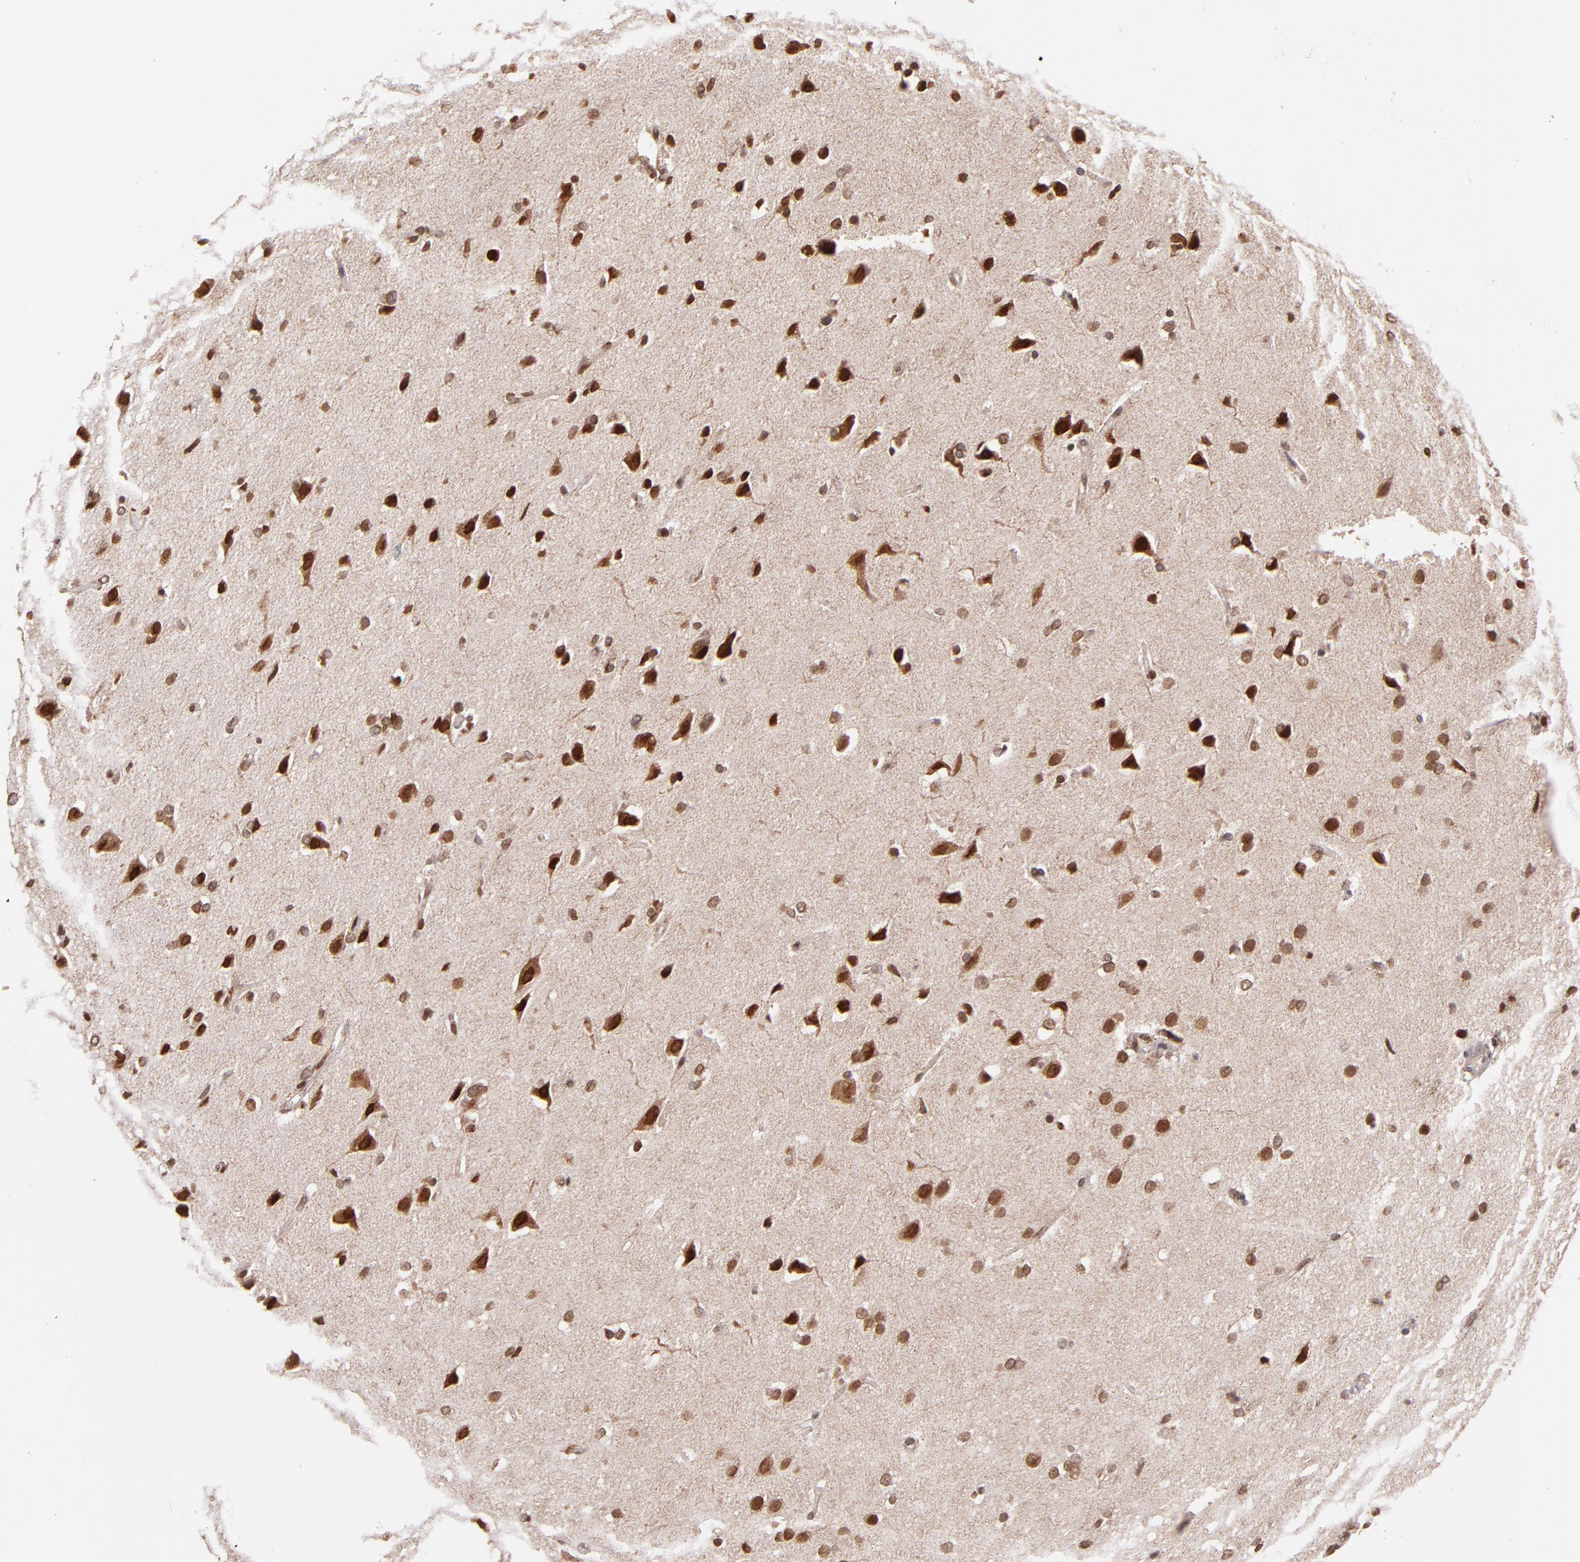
{"staining": {"intensity": "strong", "quantity": ">75%", "location": "cytoplasmic/membranous,nuclear"}, "tissue": "glioma", "cell_type": "Tumor cells", "image_type": "cancer", "snomed": [{"axis": "morphology", "description": "Glioma, malignant, High grade"}, {"axis": "topography", "description": "Brain"}], "caption": "IHC micrograph of neoplastic tissue: human high-grade glioma (malignant) stained using immunohistochemistry displays high levels of strong protein expression localized specifically in the cytoplasmic/membranous and nuclear of tumor cells, appearing as a cytoplasmic/membranous and nuclear brown color.", "gene": "TOP1MT", "patient": {"sex": "male", "age": 68}}